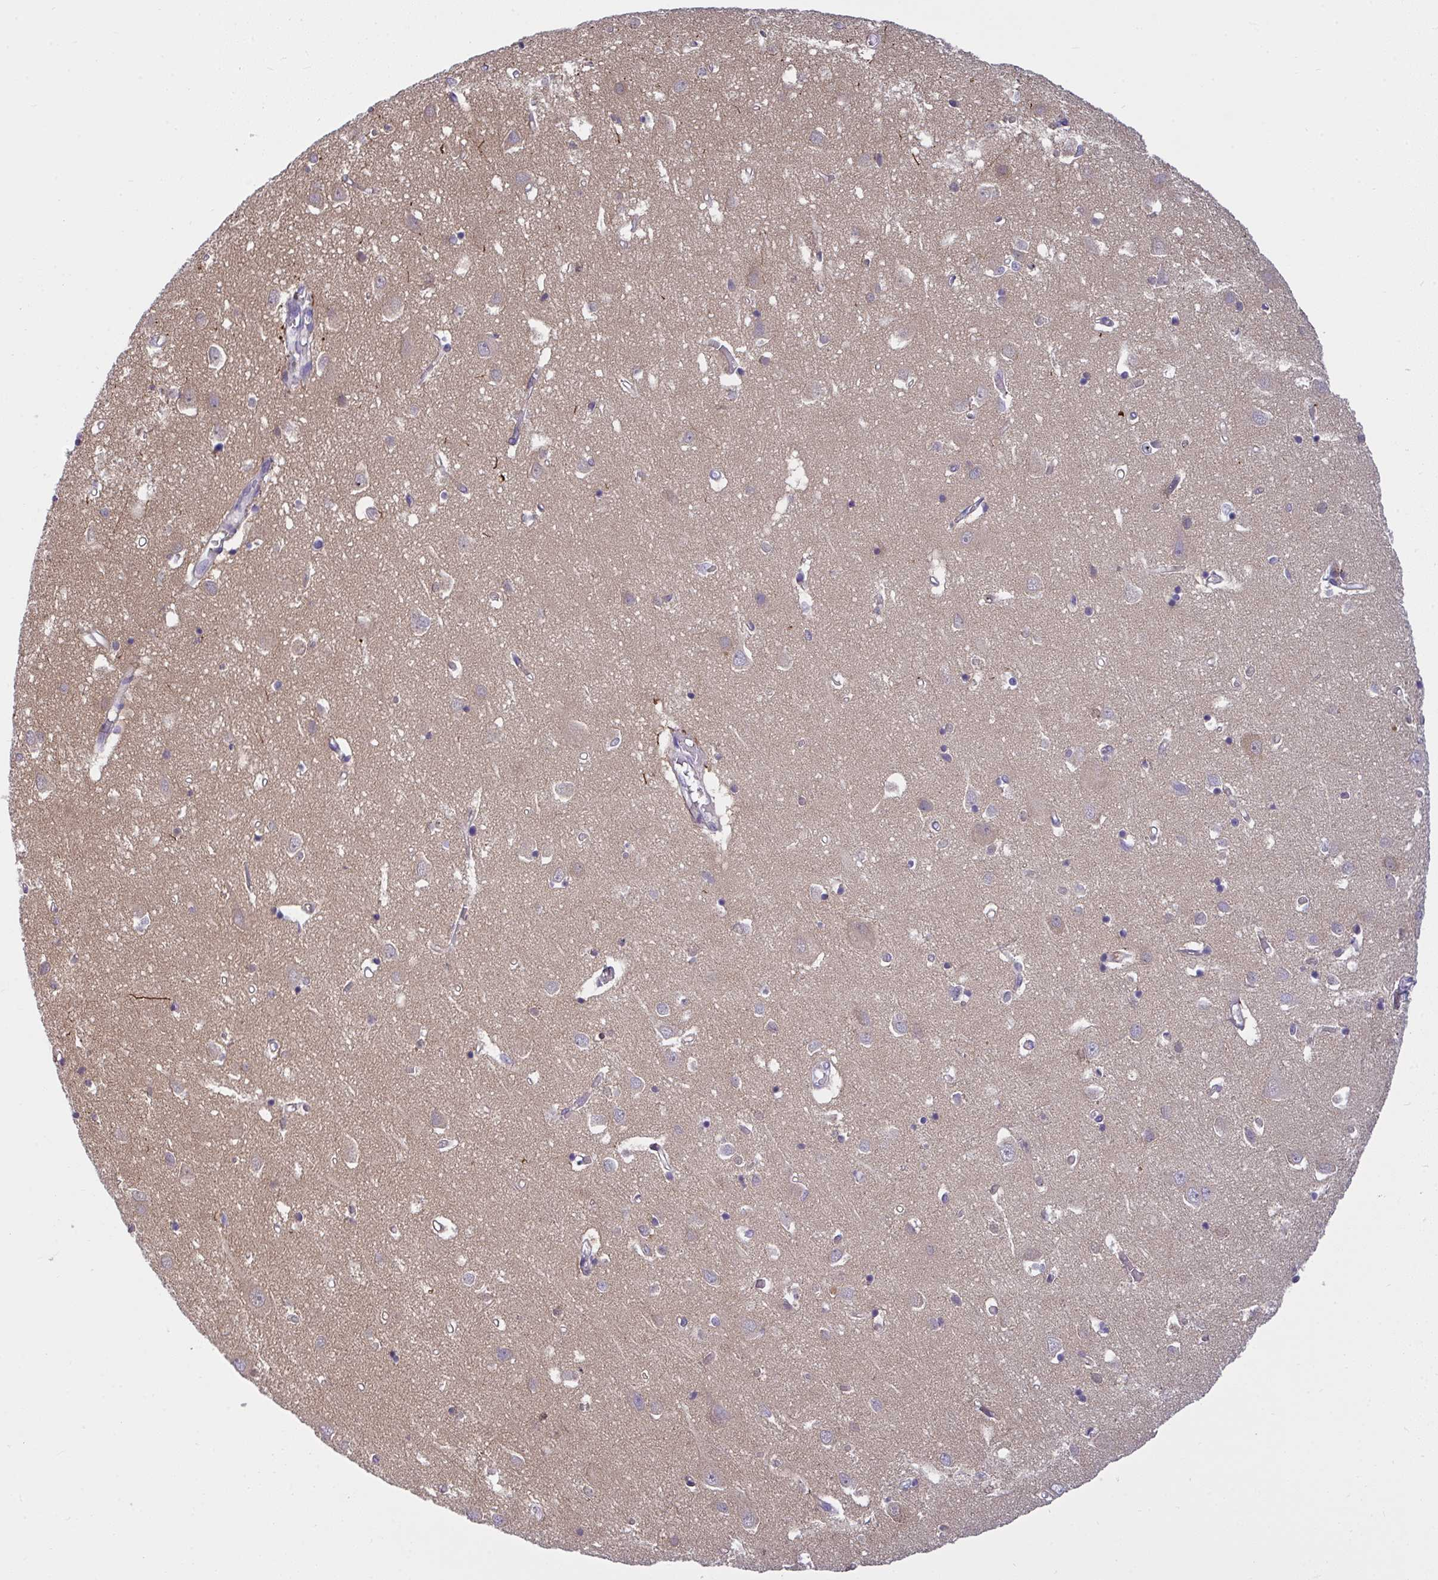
{"staining": {"intensity": "negative", "quantity": "none", "location": "none"}, "tissue": "cerebral cortex", "cell_type": "Endothelial cells", "image_type": "normal", "snomed": [{"axis": "morphology", "description": "Normal tissue, NOS"}, {"axis": "topography", "description": "Cerebral cortex"}], "caption": "Immunohistochemical staining of normal cerebral cortex shows no significant positivity in endothelial cells. (Stains: DAB immunohistochemistry (IHC) with hematoxylin counter stain, Microscopy: brightfield microscopy at high magnification).", "gene": "SLC30A6", "patient": {"sex": "male", "age": 70}}